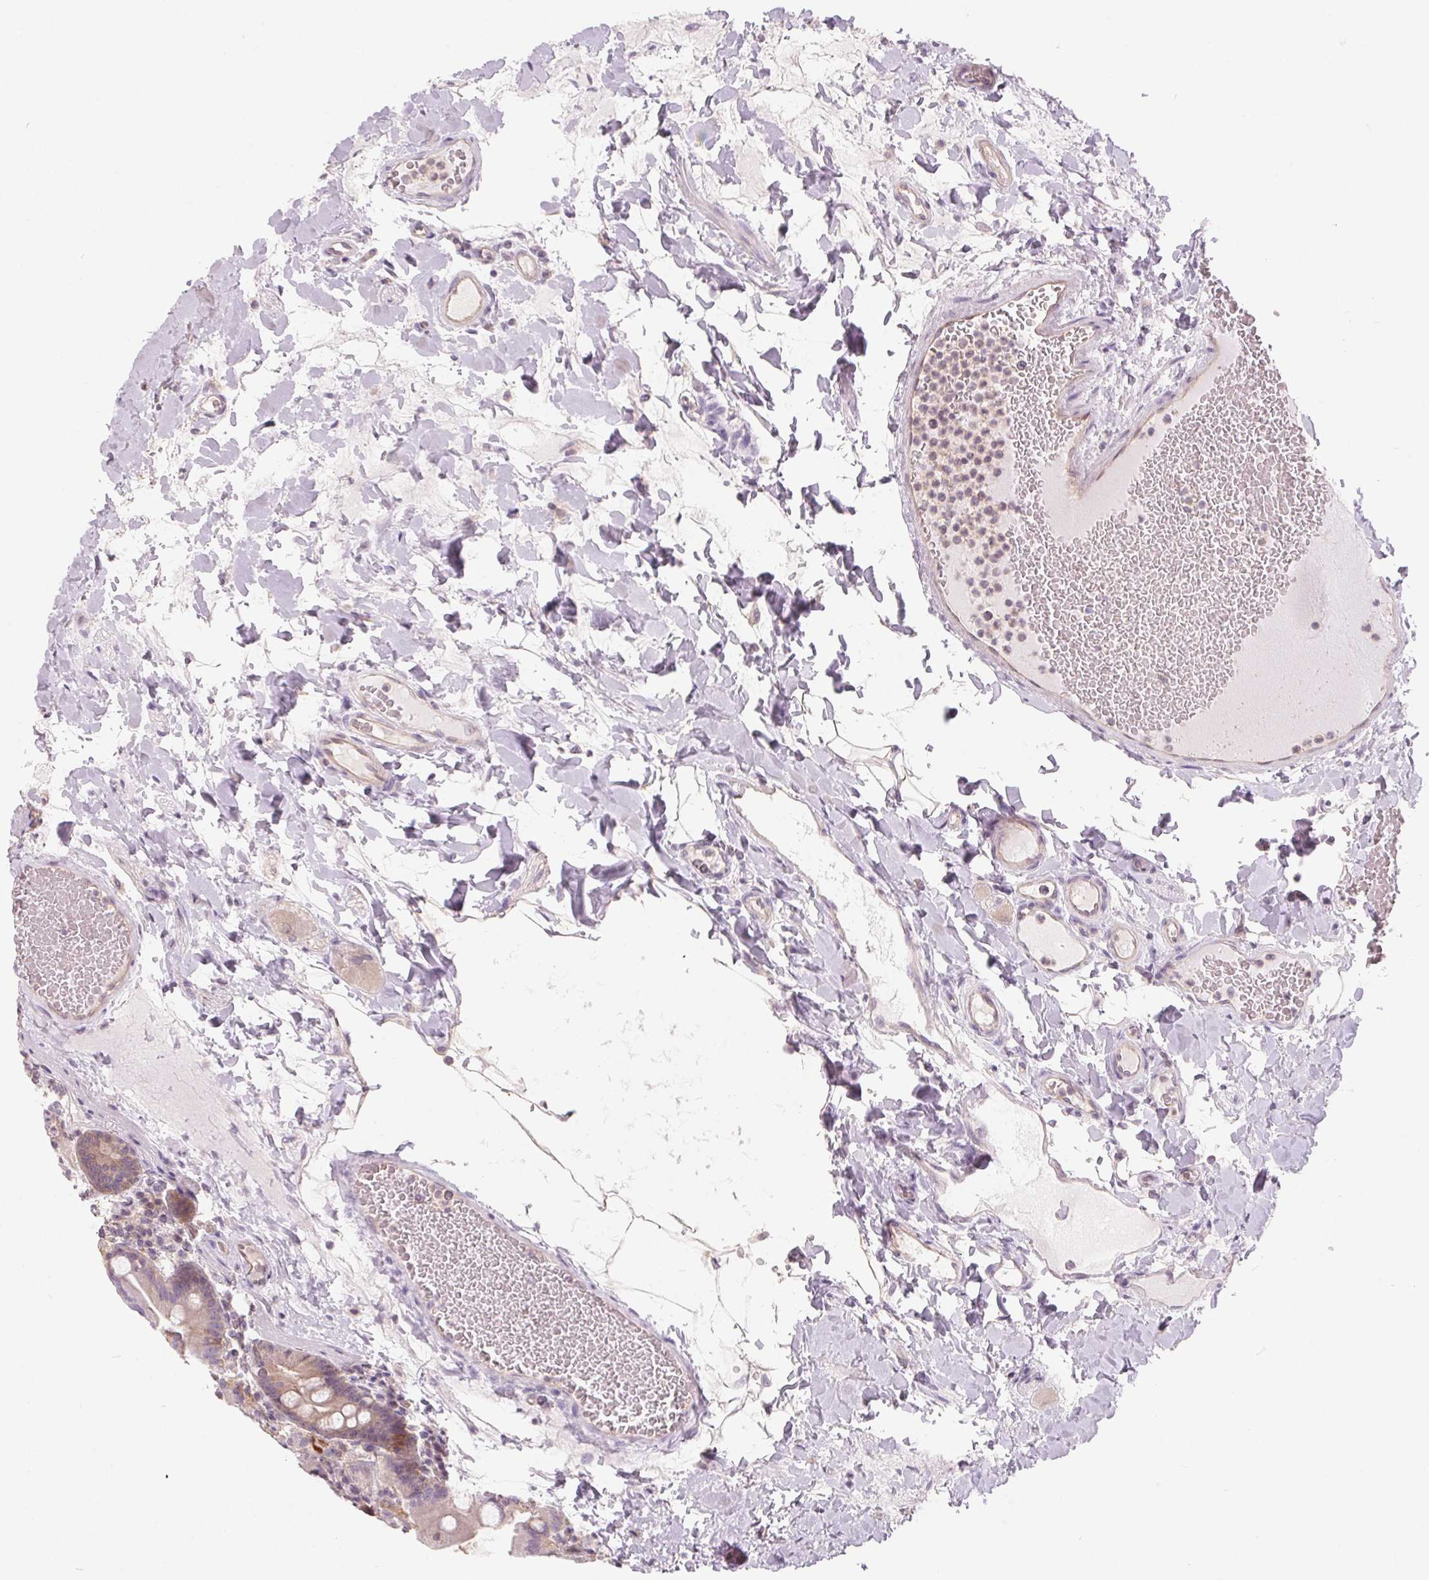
{"staining": {"intensity": "weak", "quantity": "25%-75%", "location": "cytoplasmic/membranous"}, "tissue": "small intestine", "cell_type": "Glandular cells", "image_type": "normal", "snomed": [{"axis": "morphology", "description": "Normal tissue, NOS"}, {"axis": "topography", "description": "Small intestine"}], "caption": "Glandular cells exhibit low levels of weak cytoplasmic/membranous positivity in about 25%-75% of cells in unremarkable small intestine. (Brightfield microscopy of DAB IHC at high magnification).", "gene": "BLMH", "patient": {"sex": "male", "age": 26}}